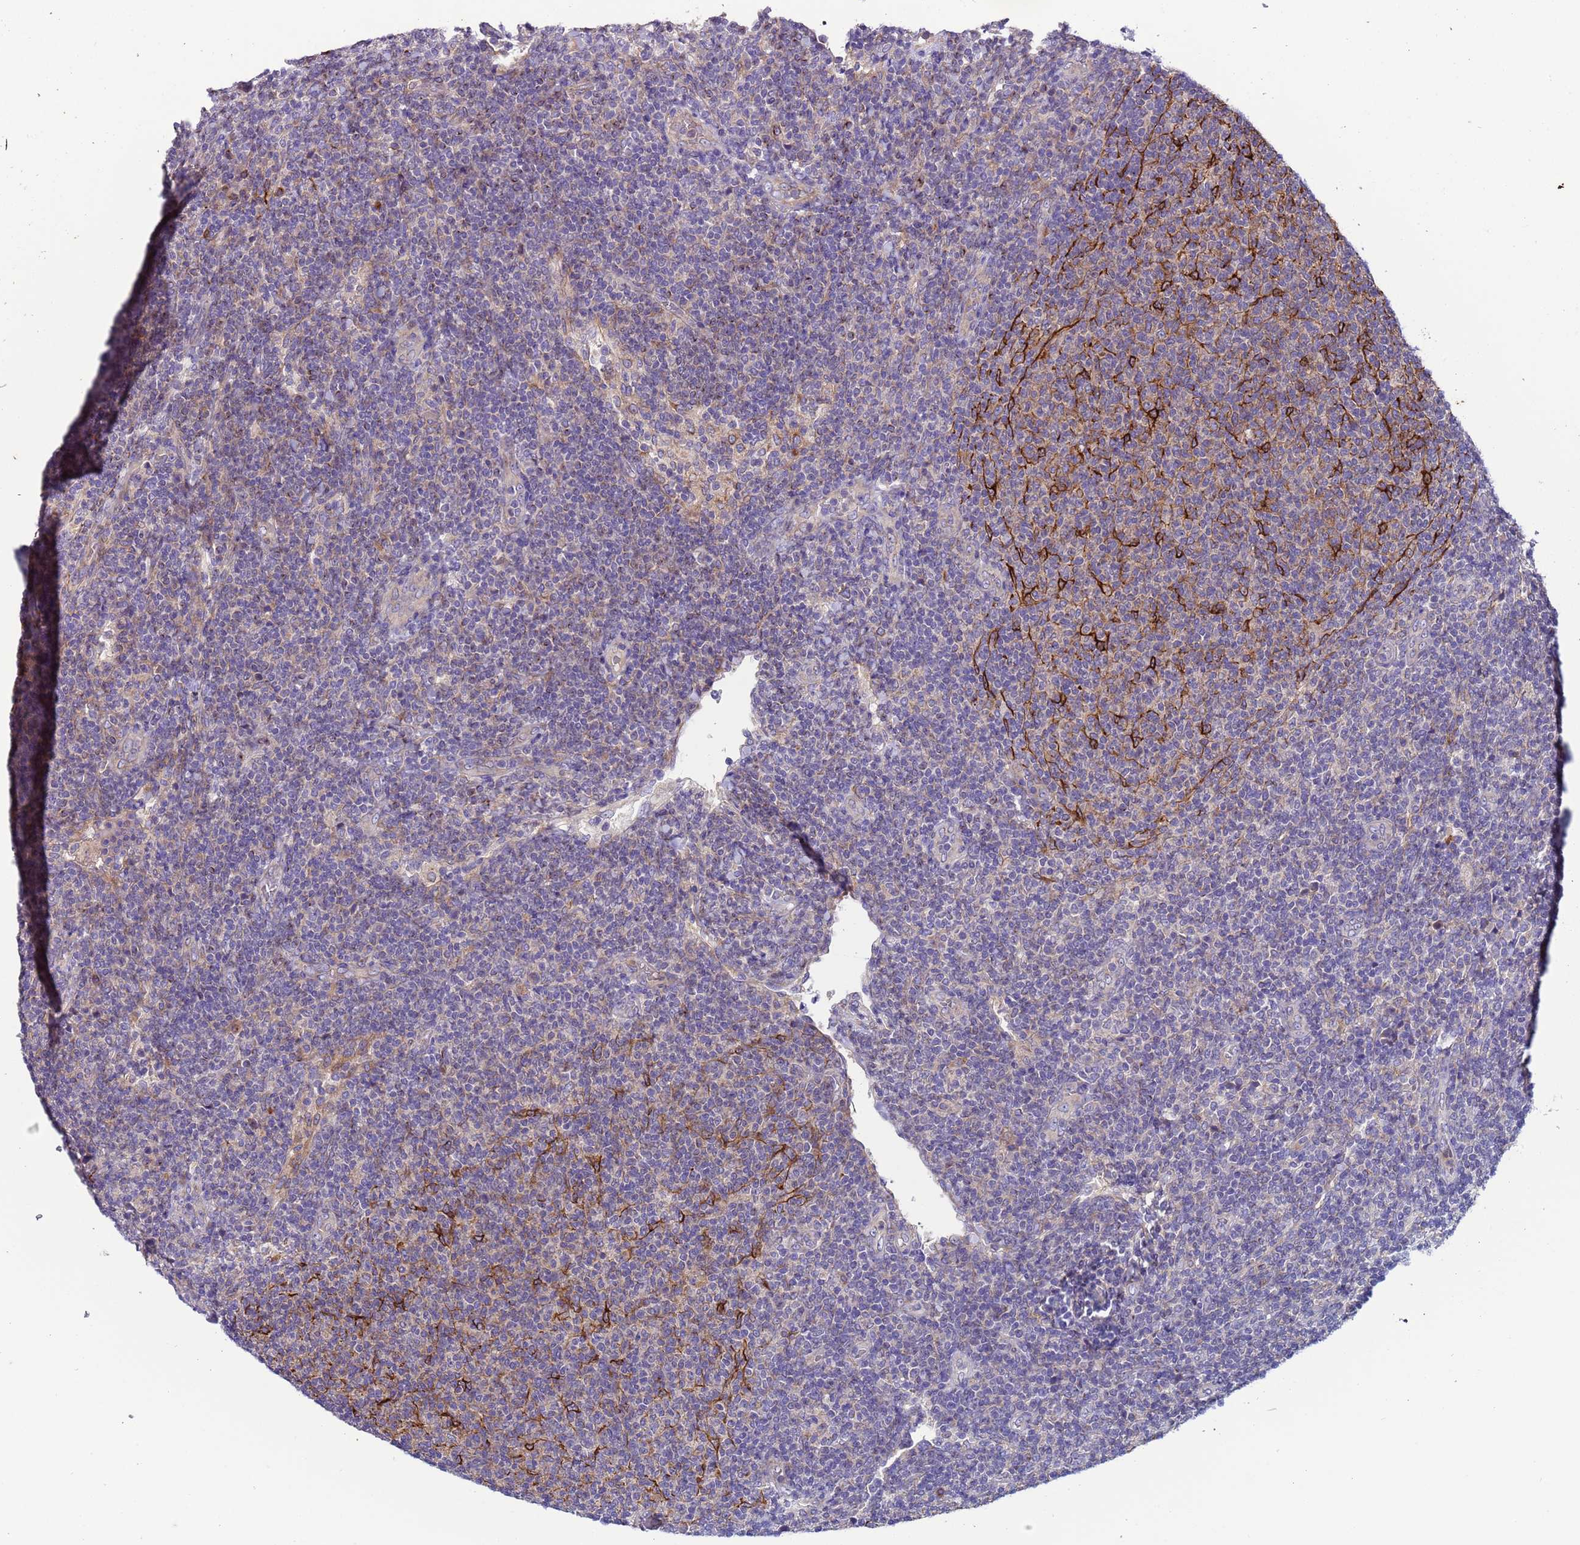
{"staining": {"intensity": "weak", "quantity": "<25%", "location": "cytoplasmic/membranous"}, "tissue": "lymphoma", "cell_type": "Tumor cells", "image_type": "cancer", "snomed": [{"axis": "morphology", "description": "Malignant lymphoma, non-Hodgkin's type, Low grade"}, {"axis": "topography", "description": "Lymph node"}], "caption": "This is a histopathology image of immunohistochemistry (IHC) staining of lymphoma, which shows no staining in tumor cells.", "gene": "PAQR7", "patient": {"sex": "male", "age": 66}}